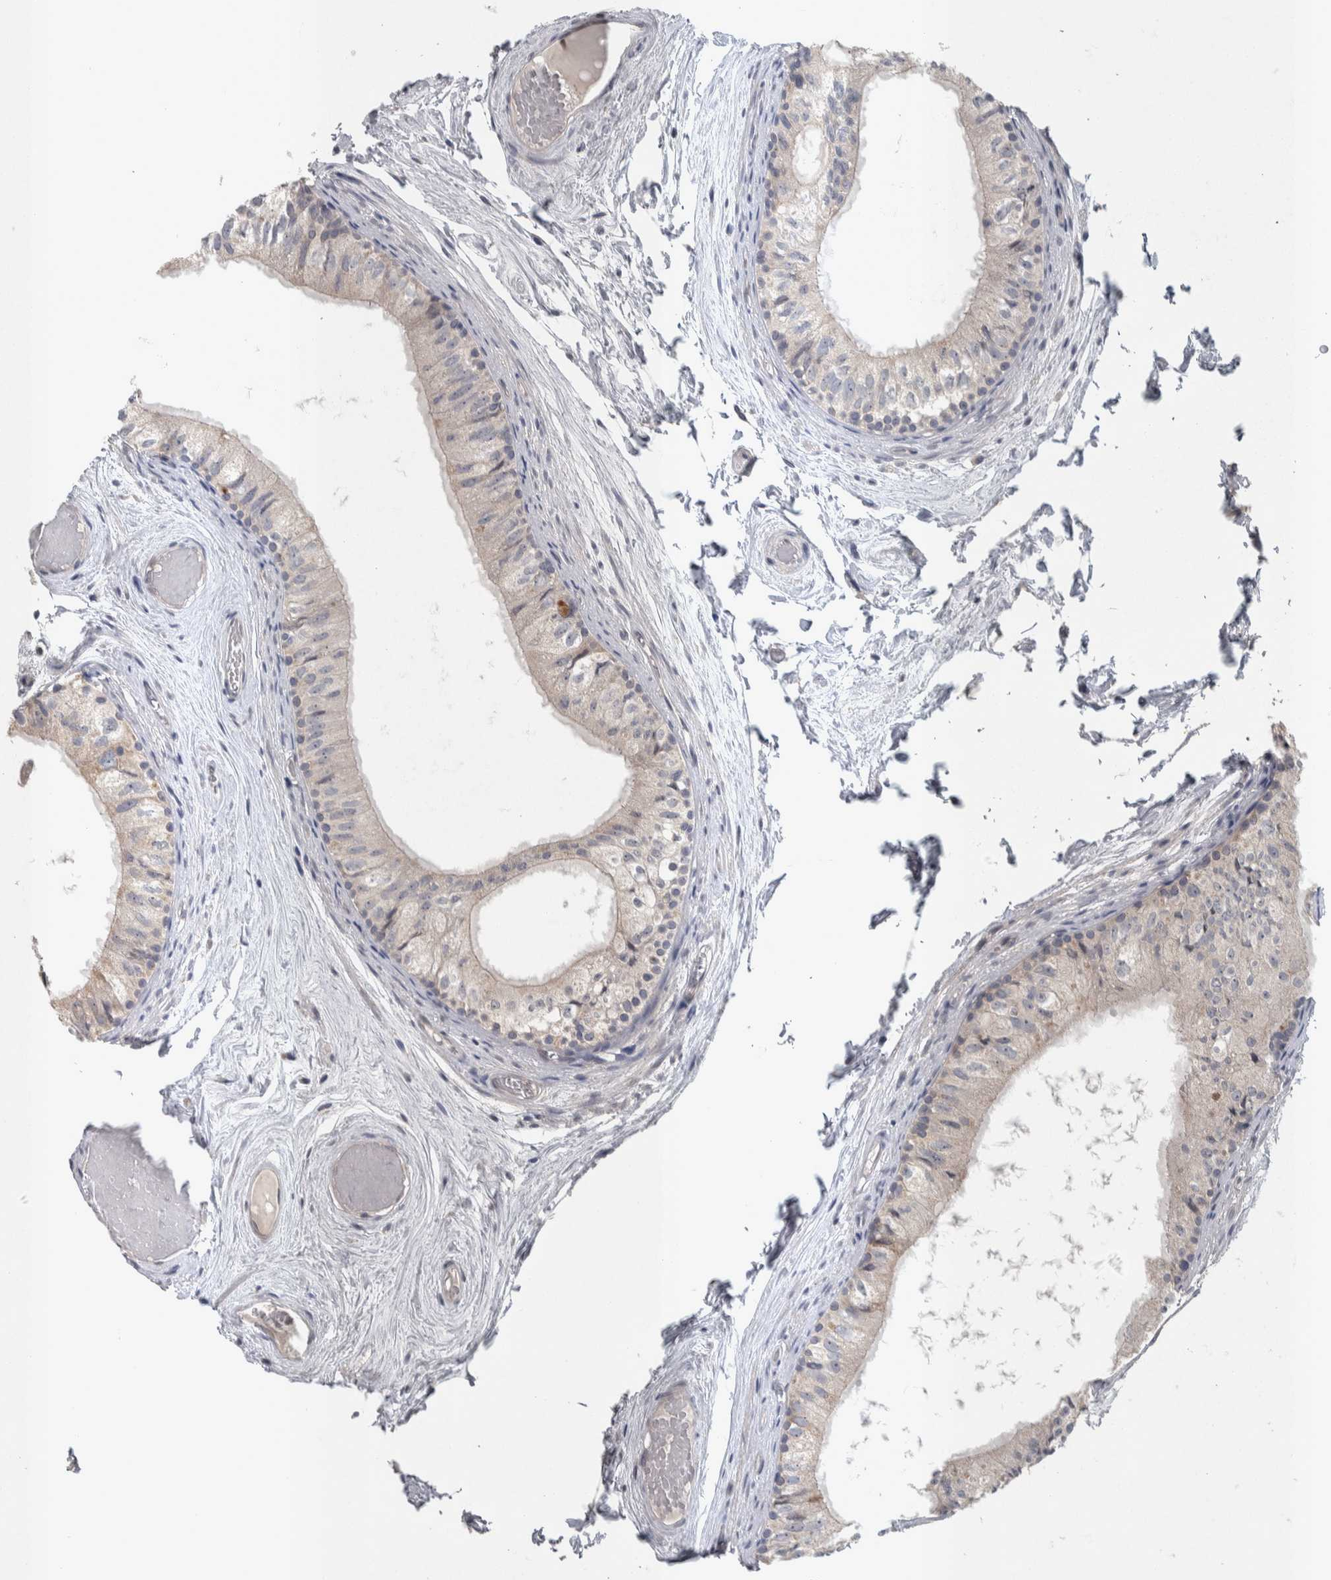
{"staining": {"intensity": "weak", "quantity": "25%-75%", "location": "cytoplasmic/membranous"}, "tissue": "epididymis", "cell_type": "Glandular cells", "image_type": "normal", "snomed": [{"axis": "morphology", "description": "Normal tissue, NOS"}, {"axis": "topography", "description": "Epididymis"}], "caption": "Epididymis stained with a brown dye demonstrates weak cytoplasmic/membranous positive positivity in approximately 25%-75% of glandular cells.", "gene": "SRP68", "patient": {"sex": "male", "age": 79}}